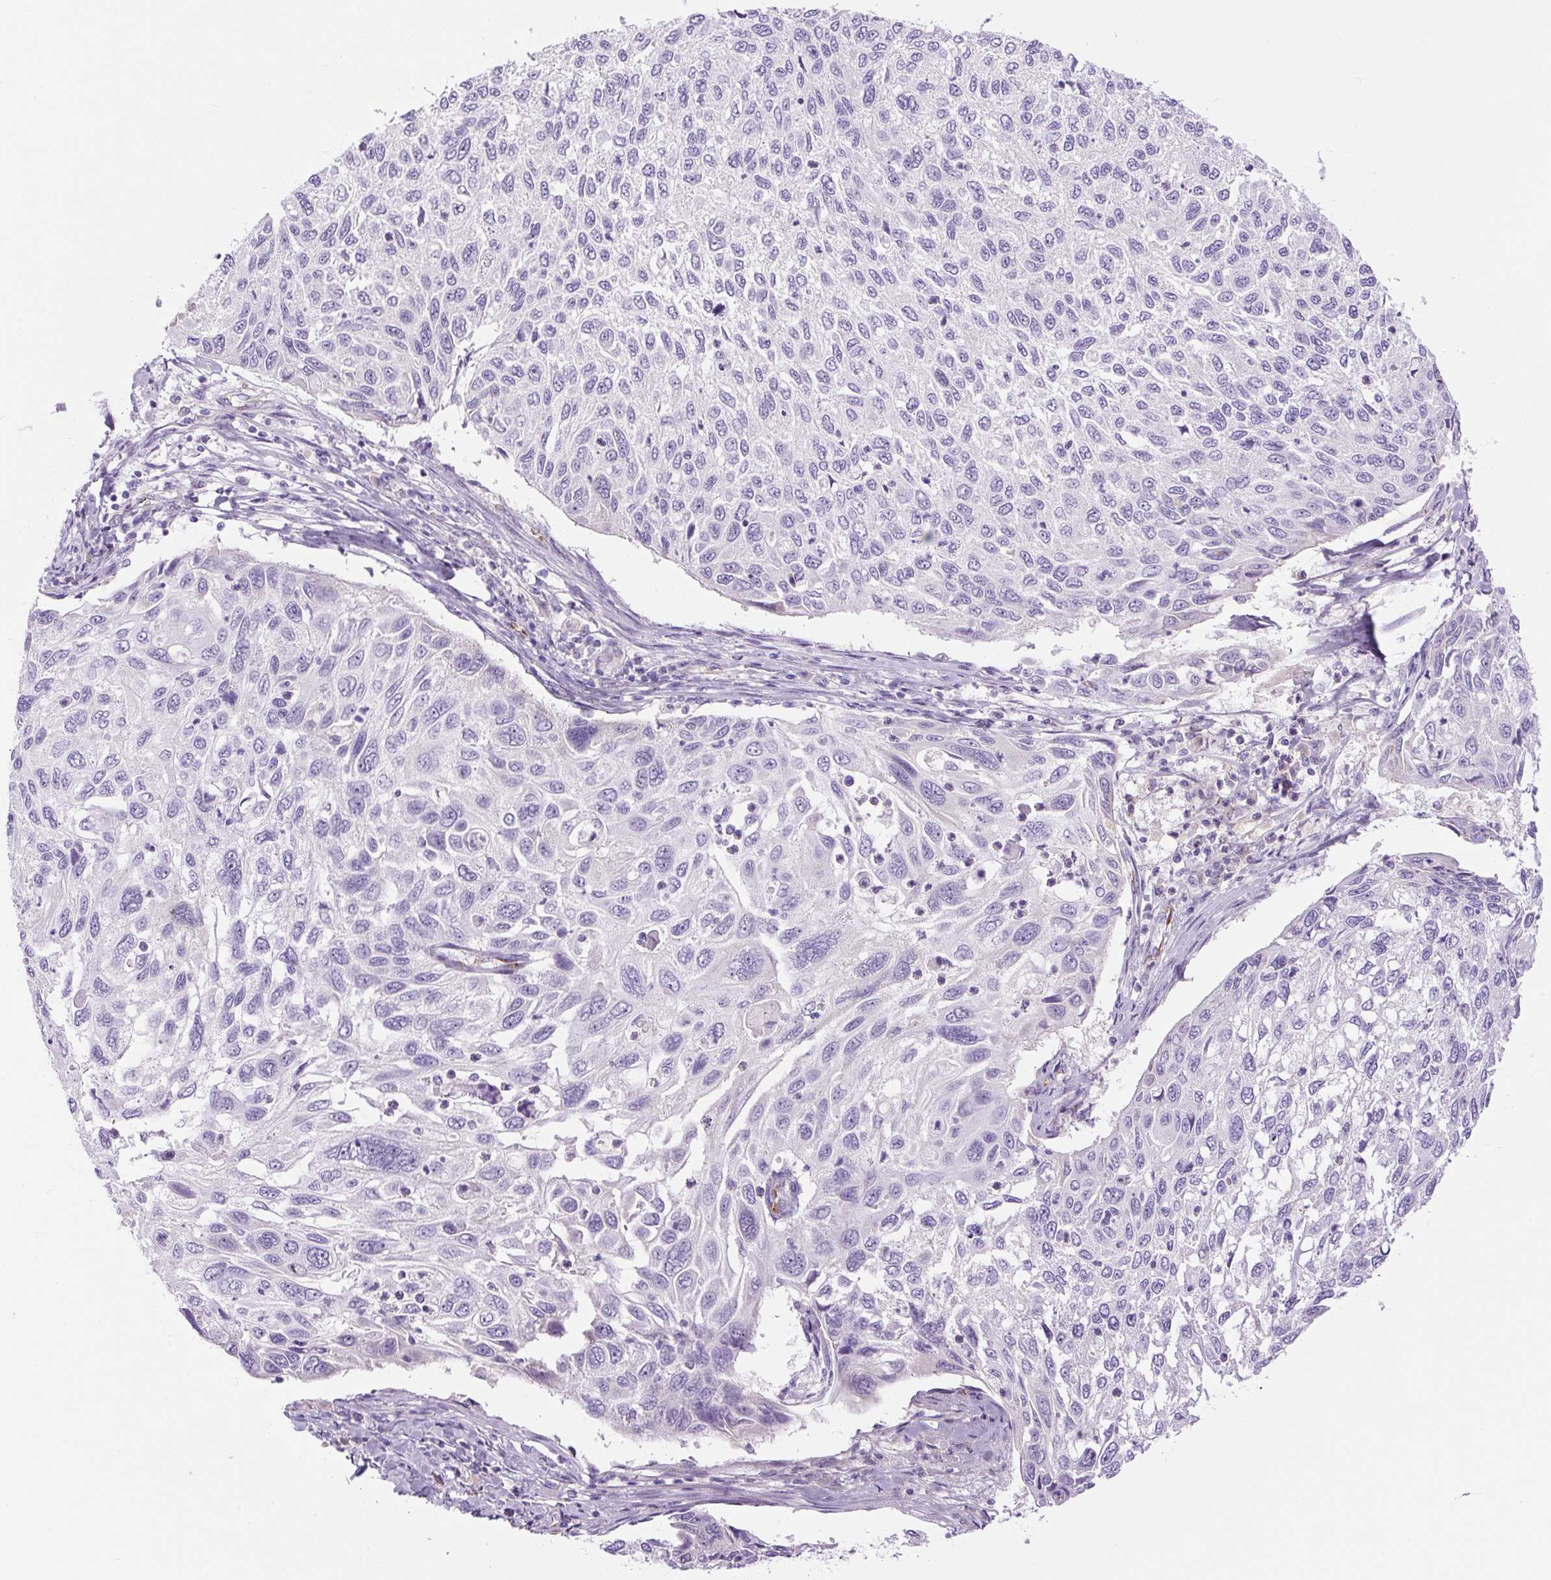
{"staining": {"intensity": "negative", "quantity": "none", "location": "none"}, "tissue": "cervical cancer", "cell_type": "Tumor cells", "image_type": "cancer", "snomed": [{"axis": "morphology", "description": "Squamous cell carcinoma, NOS"}, {"axis": "topography", "description": "Cervix"}], "caption": "An image of human cervical squamous cell carcinoma is negative for staining in tumor cells. The staining is performed using DAB (3,3'-diaminobenzidine) brown chromogen with nuclei counter-stained in using hematoxylin.", "gene": "RSPO4", "patient": {"sex": "female", "age": 70}}